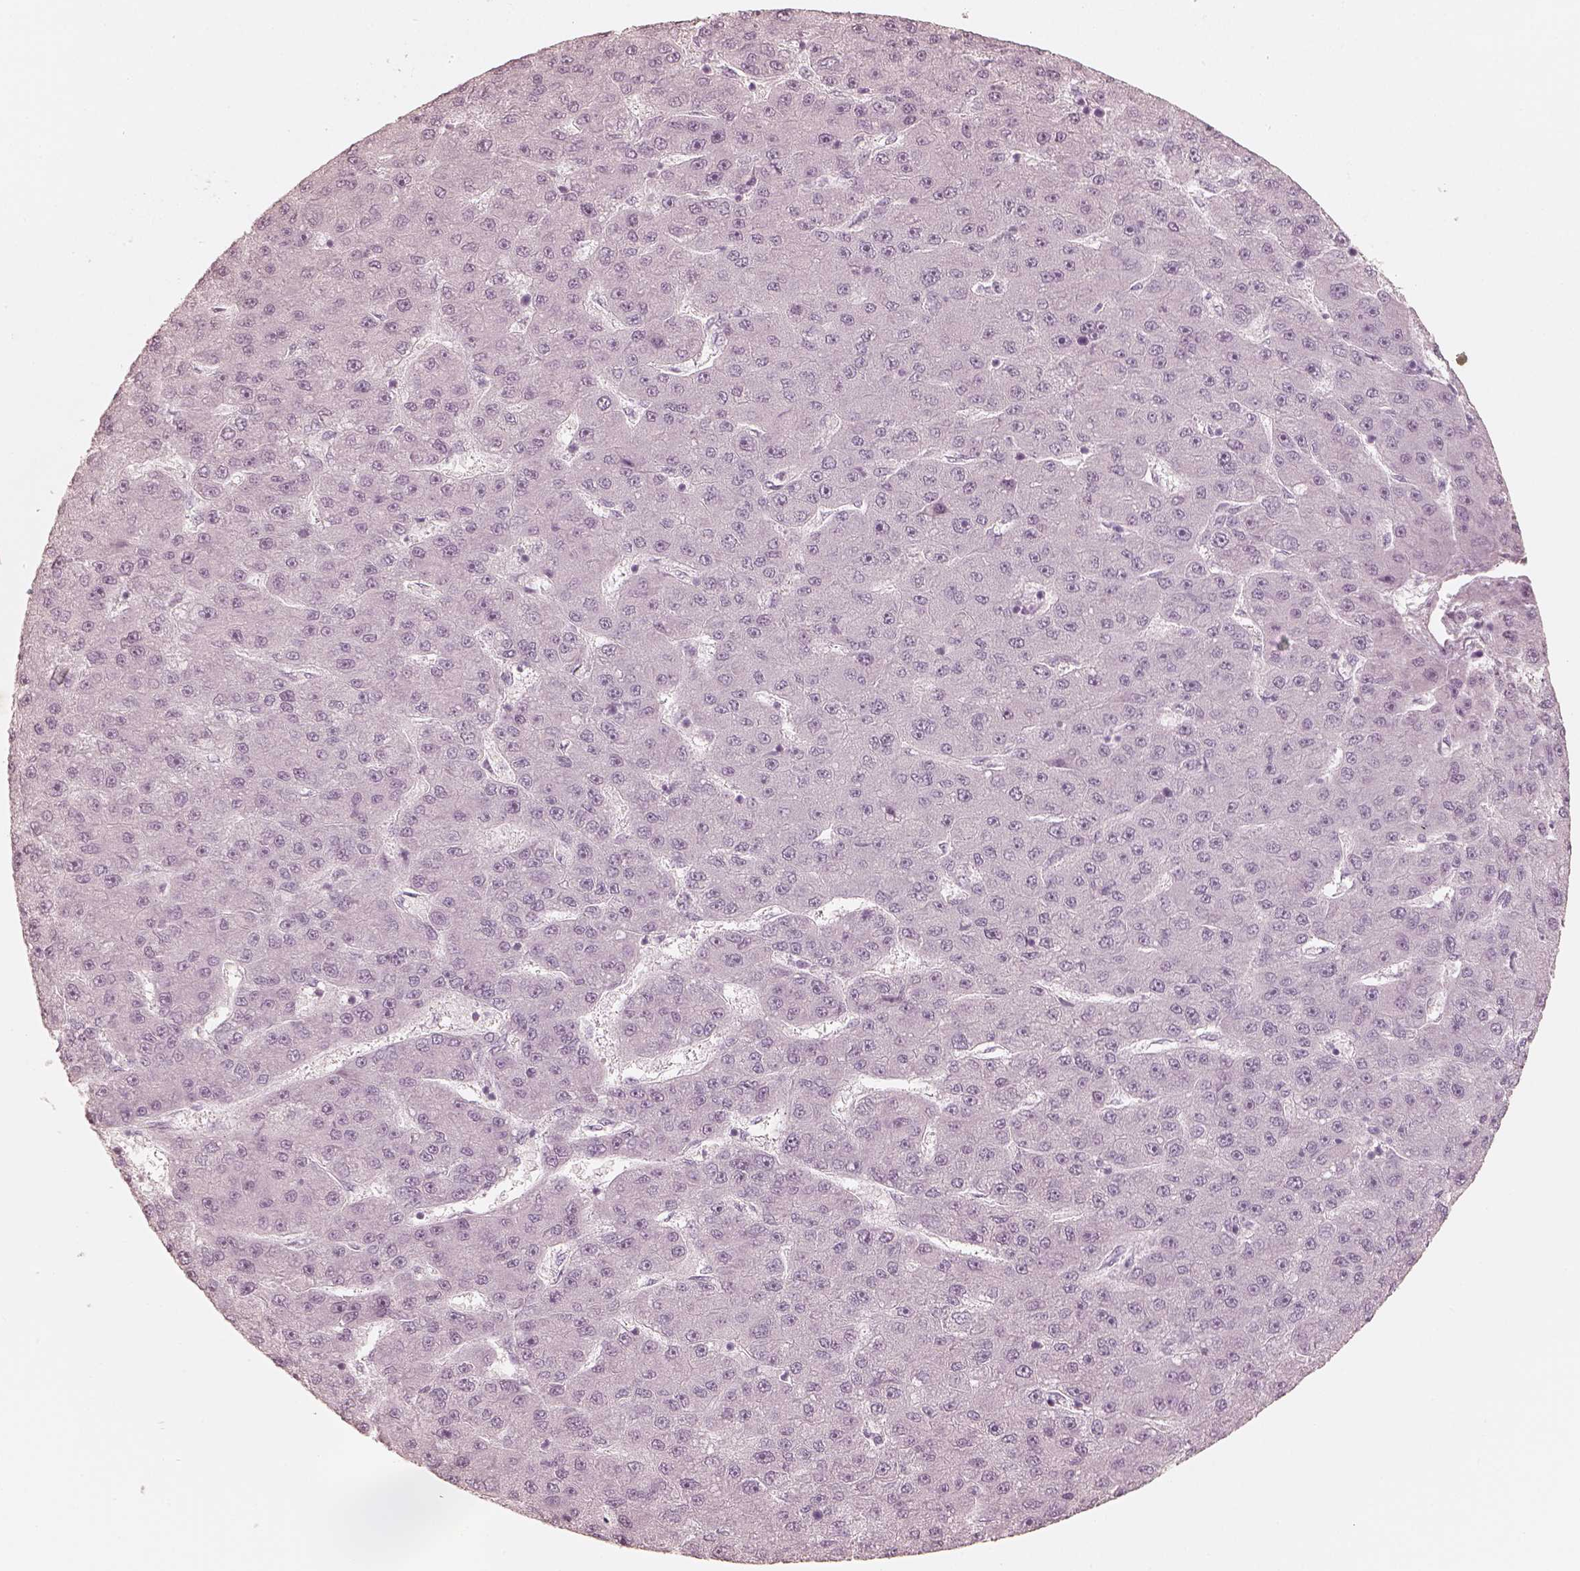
{"staining": {"intensity": "negative", "quantity": "none", "location": "none"}, "tissue": "liver cancer", "cell_type": "Tumor cells", "image_type": "cancer", "snomed": [{"axis": "morphology", "description": "Carcinoma, Hepatocellular, NOS"}, {"axis": "topography", "description": "Liver"}], "caption": "The immunohistochemistry (IHC) micrograph has no significant expression in tumor cells of hepatocellular carcinoma (liver) tissue.", "gene": "KRT82", "patient": {"sex": "male", "age": 67}}